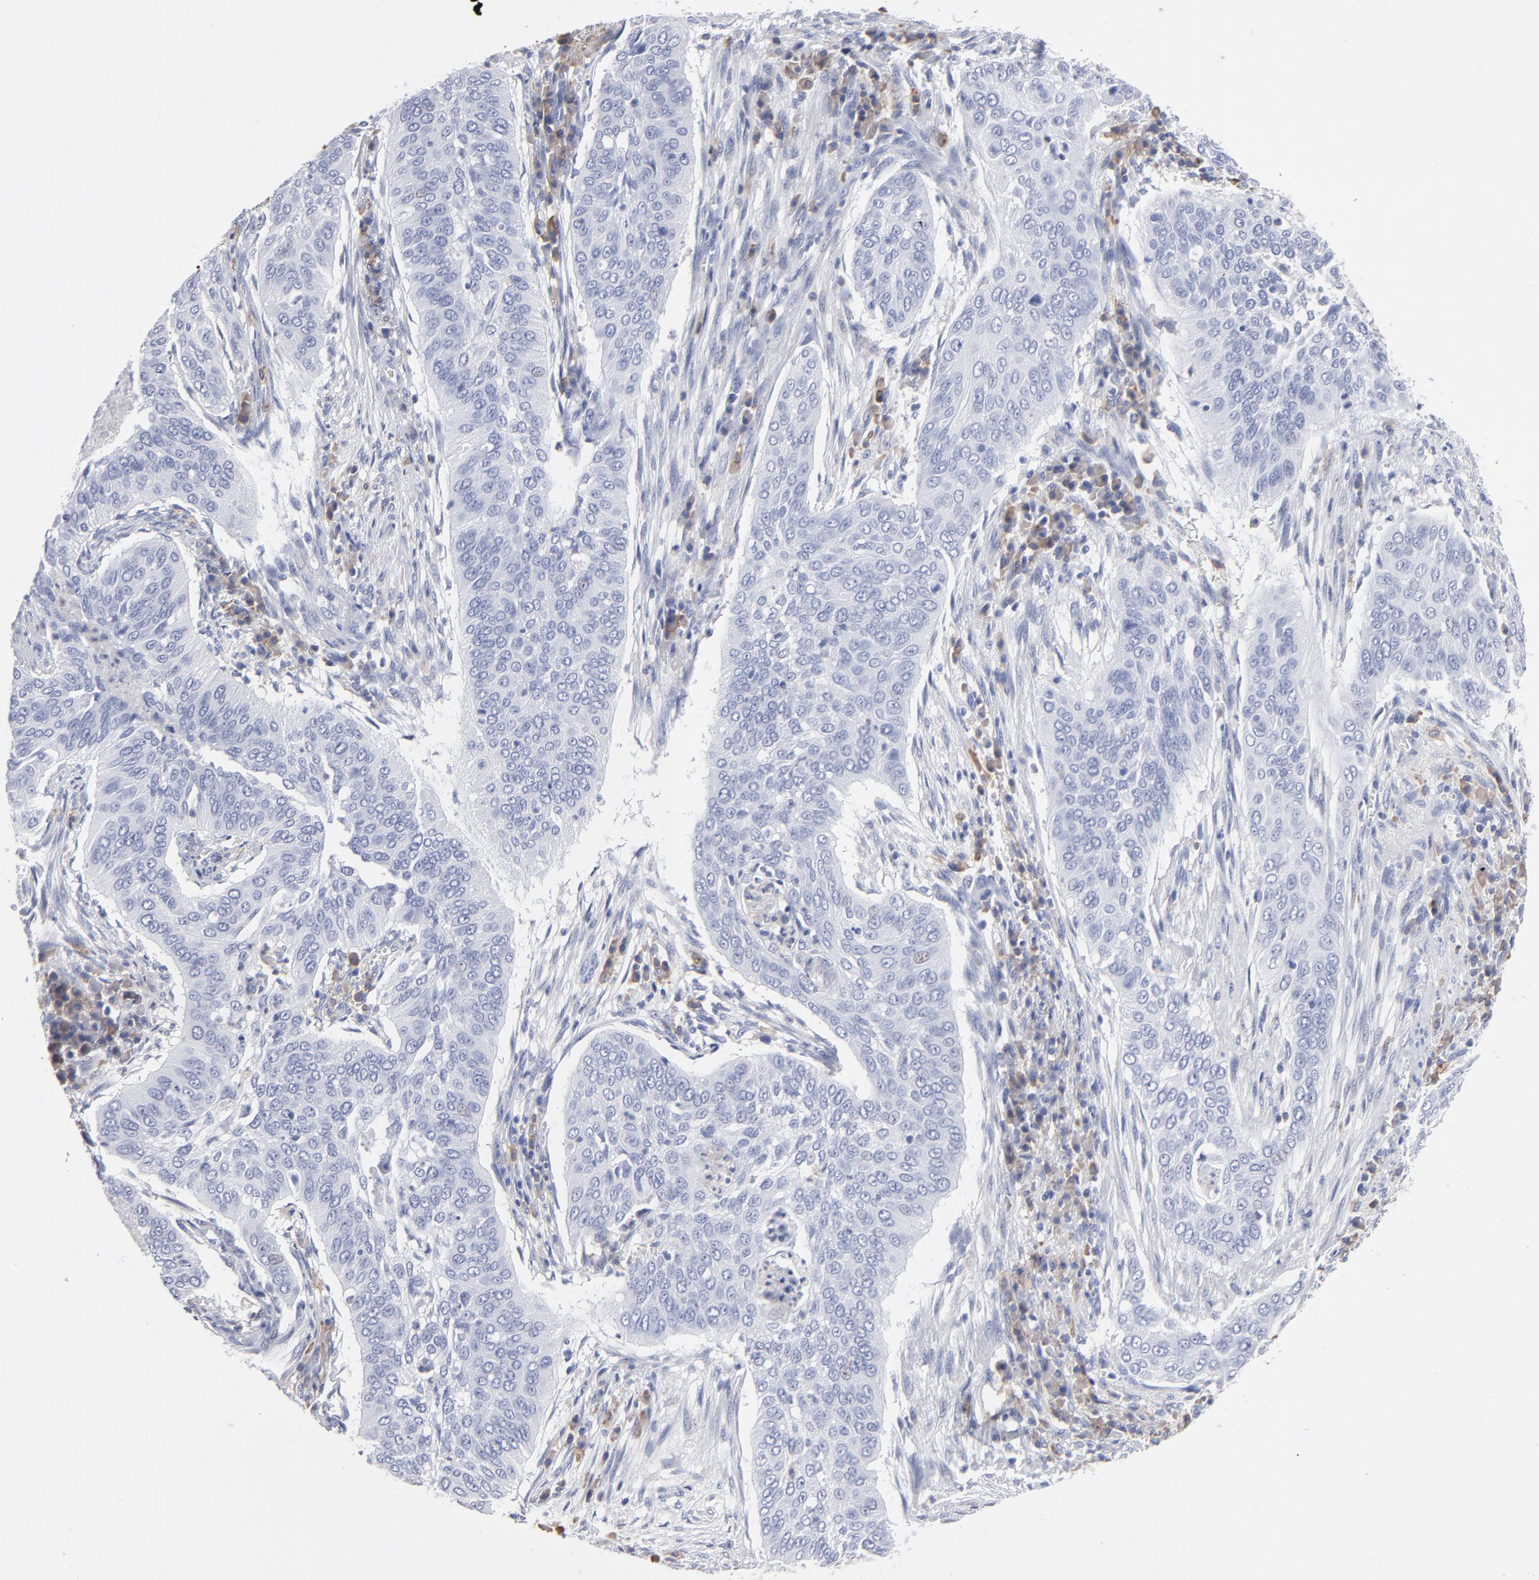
{"staining": {"intensity": "negative", "quantity": "none", "location": "none"}, "tissue": "cervical cancer", "cell_type": "Tumor cells", "image_type": "cancer", "snomed": [{"axis": "morphology", "description": "Squamous cell carcinoma, NOS"}, {"axis": "topography", "description": "Cervix"}], "caption": "The image reveals no staining of tumor cells in cervical squamous cell carcinoma.", "gene": "LAT2", "patient": {"sex": "female", "age": 39}}